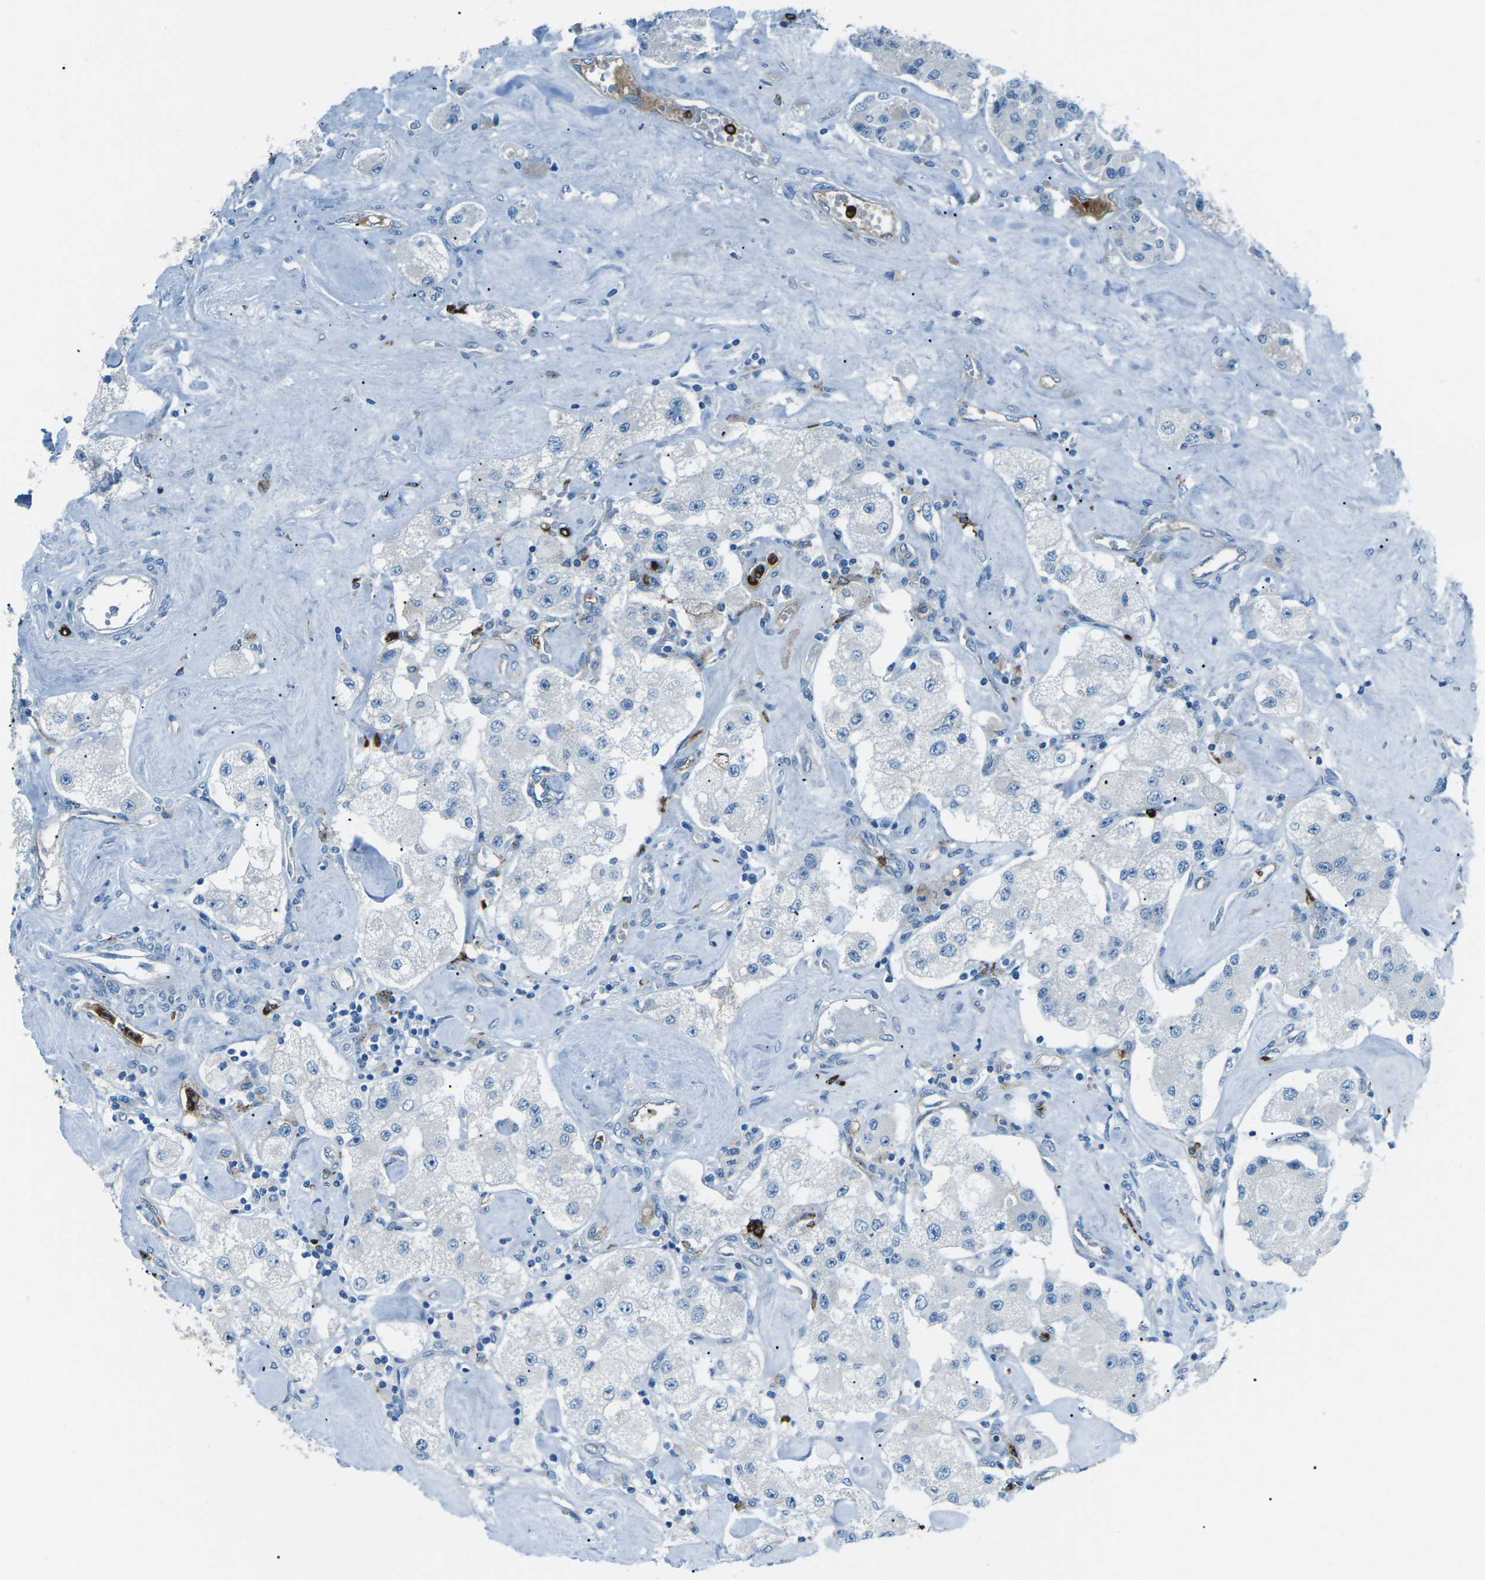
{"staining": {"intensity": "negative", "quantity": "none", "location": "none"}, "tissue": "carcinoid", "cell_type": "Tumor cells", "image_type": "cancer", "snomed": [{"axis": "morphology", "description": "Carcinoid, malignant, NOS"}, {"axis": "topography", "description": "Pancreas"}], "caption": "Tumor cells are negative for protein expression in human carcinoid. (Stains: DAB immunohistochemistry (IHC) with hematoxylin counter stain, Microscopy: brightfield microscopy at high magnification).", "gene": "FCN1", "patient": {"sex": "male", "age": 41}}